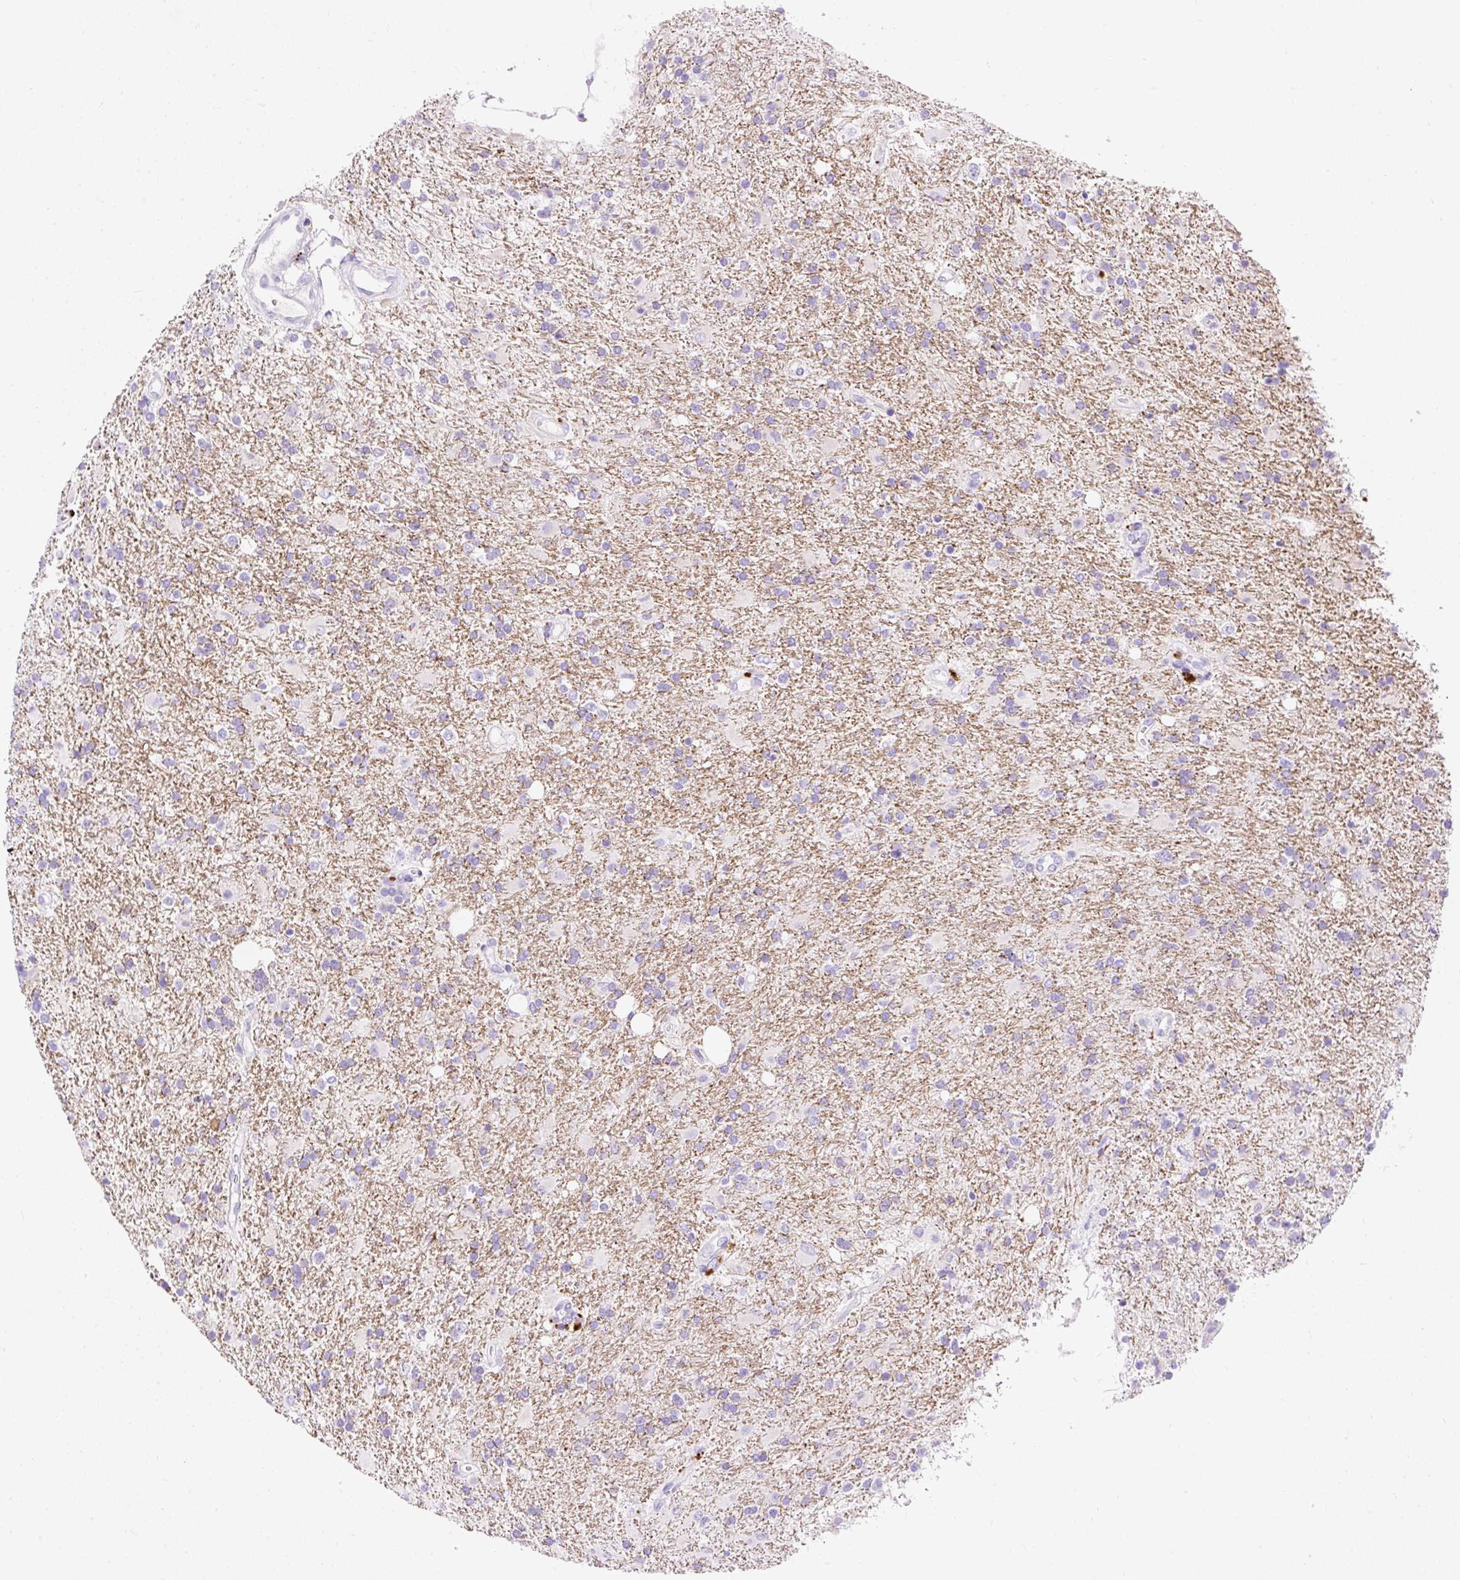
{"staining": {"intensity": "negative", "quantity": "none", "location": "none"}, "tissue": "glioma", "cell_type": "Tumor cells", "image_type": "cancer", "snomed": [{"axis": "morphology", "description": "Glioma, malignant, High grade"}, {"axis": "topography", "description": "Brain"}], "caption": "Immunohistochemistry (IHC) micrograph of neoplastic tissue: human malignant glioma (high-grade) stained with DAB (3,3'-diaminobenzidine) reveals no significant protein positivity in tumor cells.", "gene": "HEXB", "patient": {"sex": "male", "age": 56}}